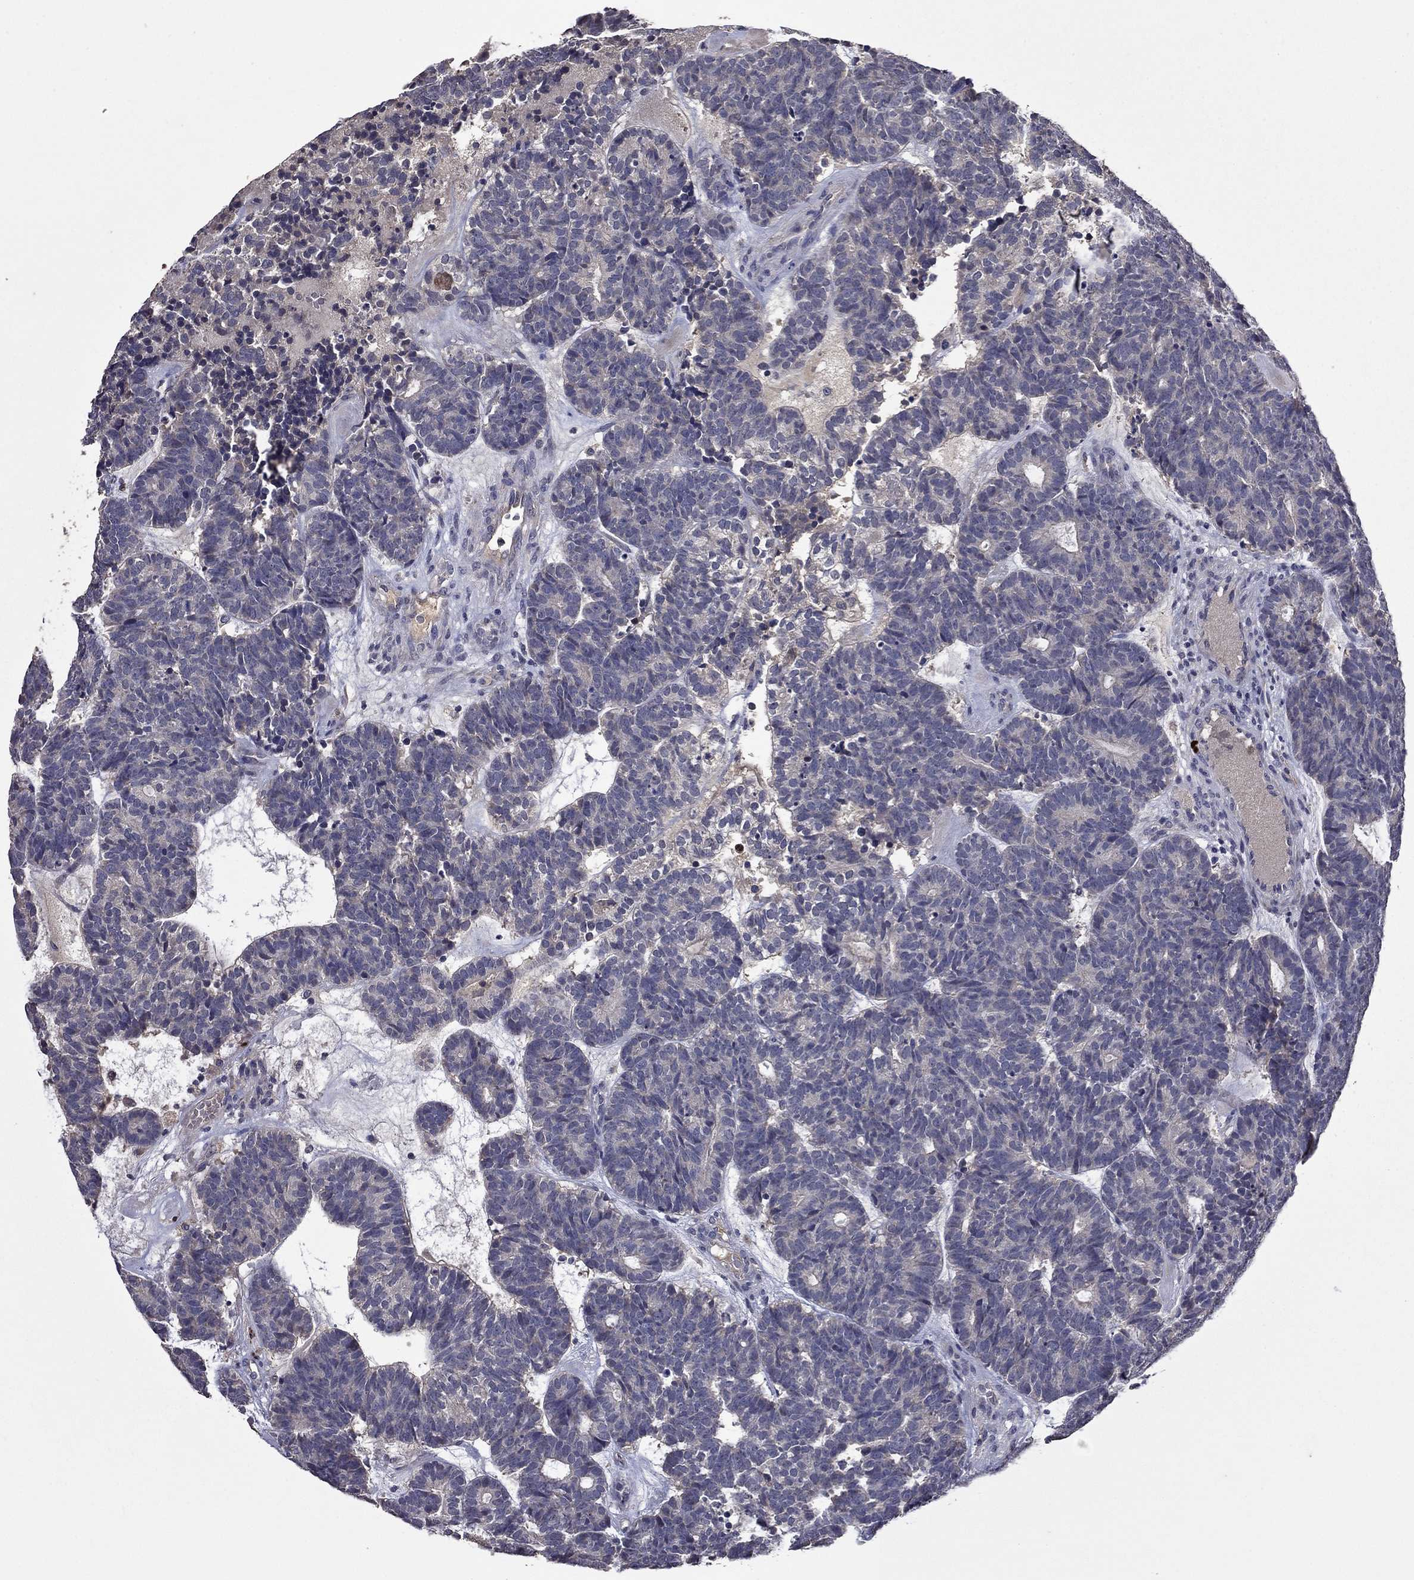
{"staining": {"intensity": "negative", "quantity": "none", "location": "none"}, "tissue": "head and neck cancer", "cell_type": "Tumor cells", "image_type": "cancer", "snomed": [{"axis": "morphology", "description": "Adenocarcinoma, NOS"}, {"axis": "topography", "description": "Head-Neck"}], "caption": "IHC of head and neck adenocarcinoma displays no positivity in tumor cells.", "gene": "SATB1", "patient": {"sex": "female", "age": 81}}